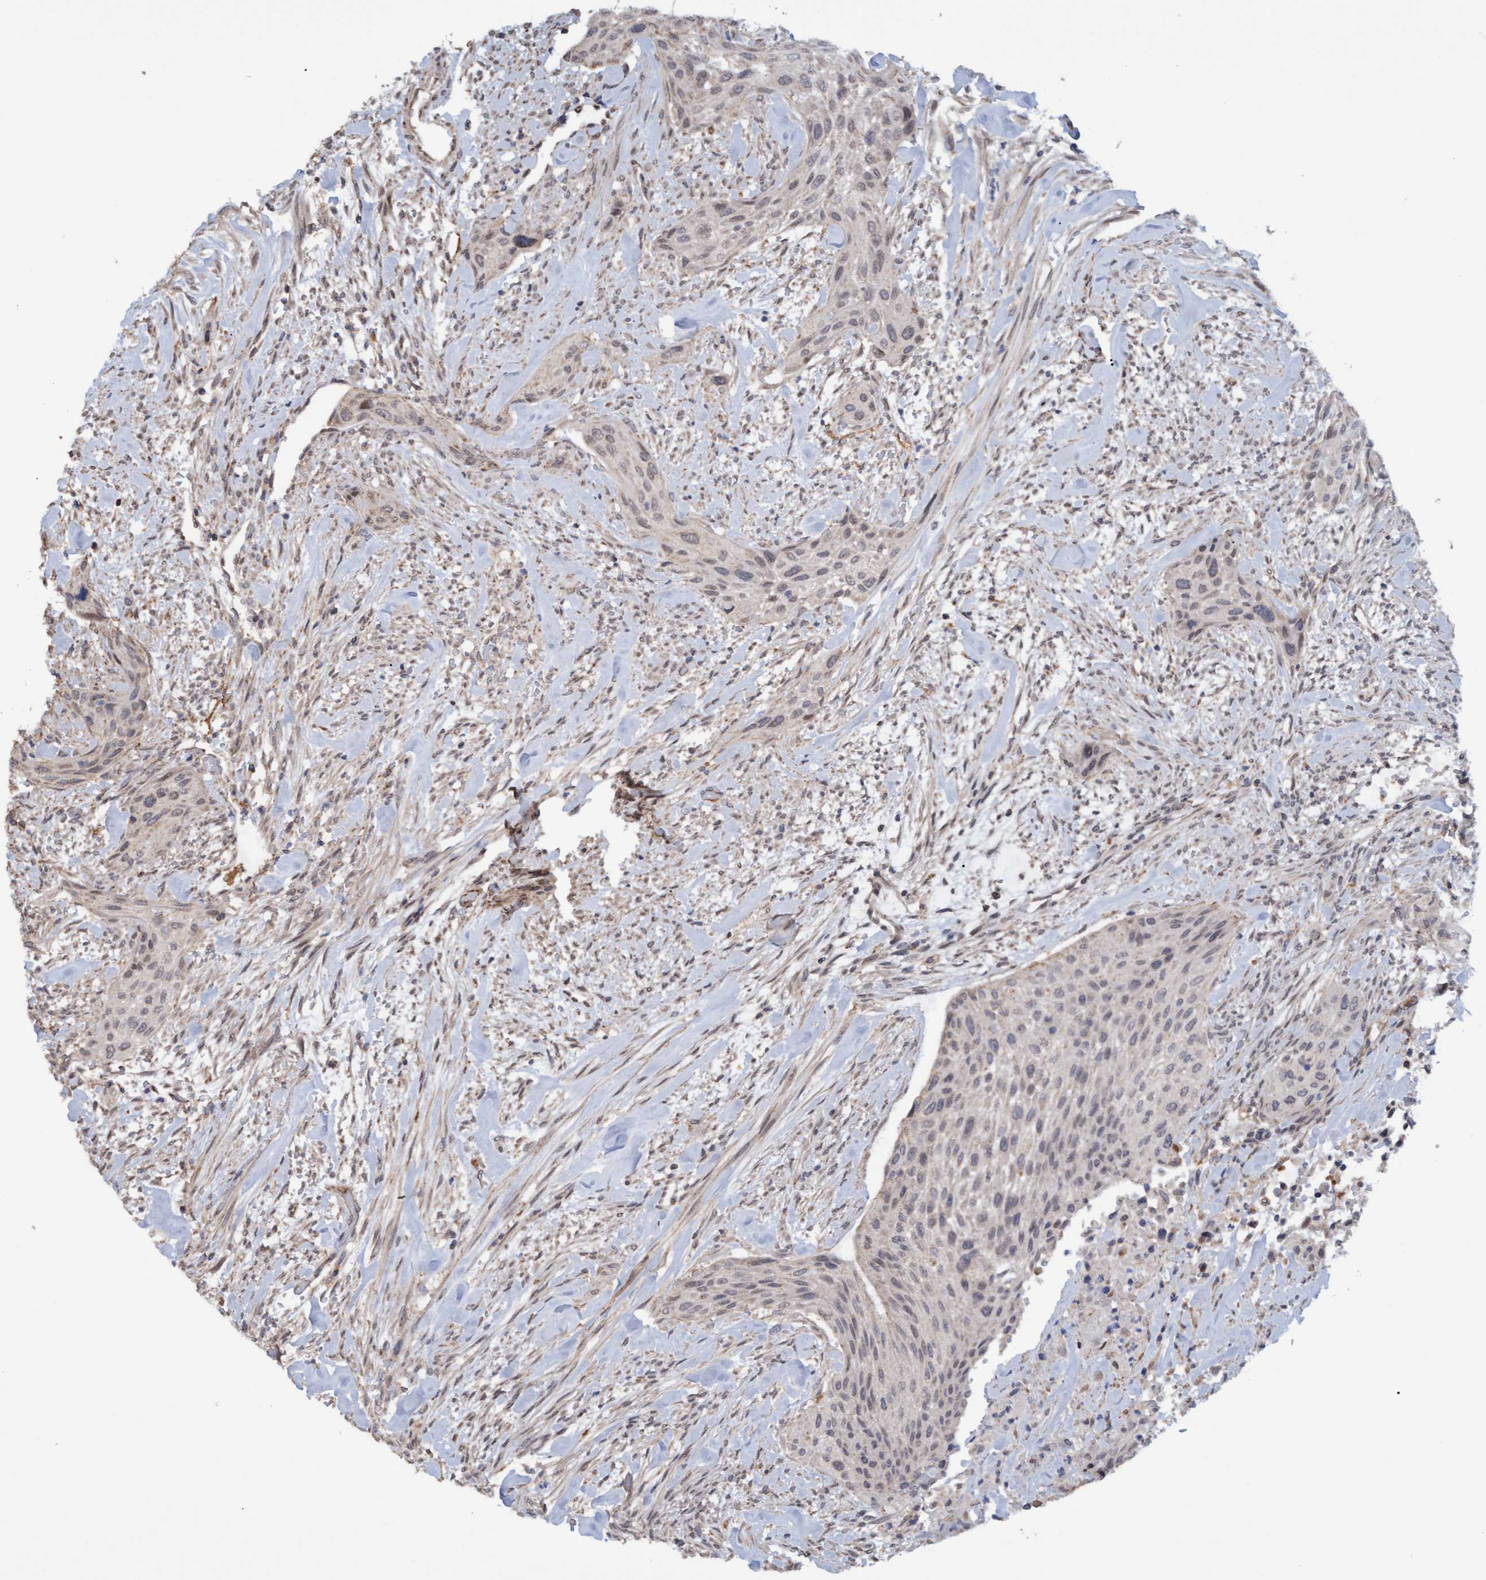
{"staining": {"intensity": "weak", "quantity": "<25%", "location": "cytoplasmic/membranous"}, "tissue": "urothelial cancer", "cell_type": "Tumor cells", "image_type": "cancer", "snomed": [{"axis": "morphology", "description": "Urothelial carcinoma, Low grade"}, {"axis": "morphology", "description": "Urothelial carcinoma, High grade"}, {"axis": "topography", "description": "Urinary bladder"}], "caption": "IHC histopathology image of urothelial cancer stained for a protein (brown), which demonstrates no staining in tumor cells. Nuclei are stained in blue.", "gene": "MGLL", "patient": {"sex": "male", "age": 35}}